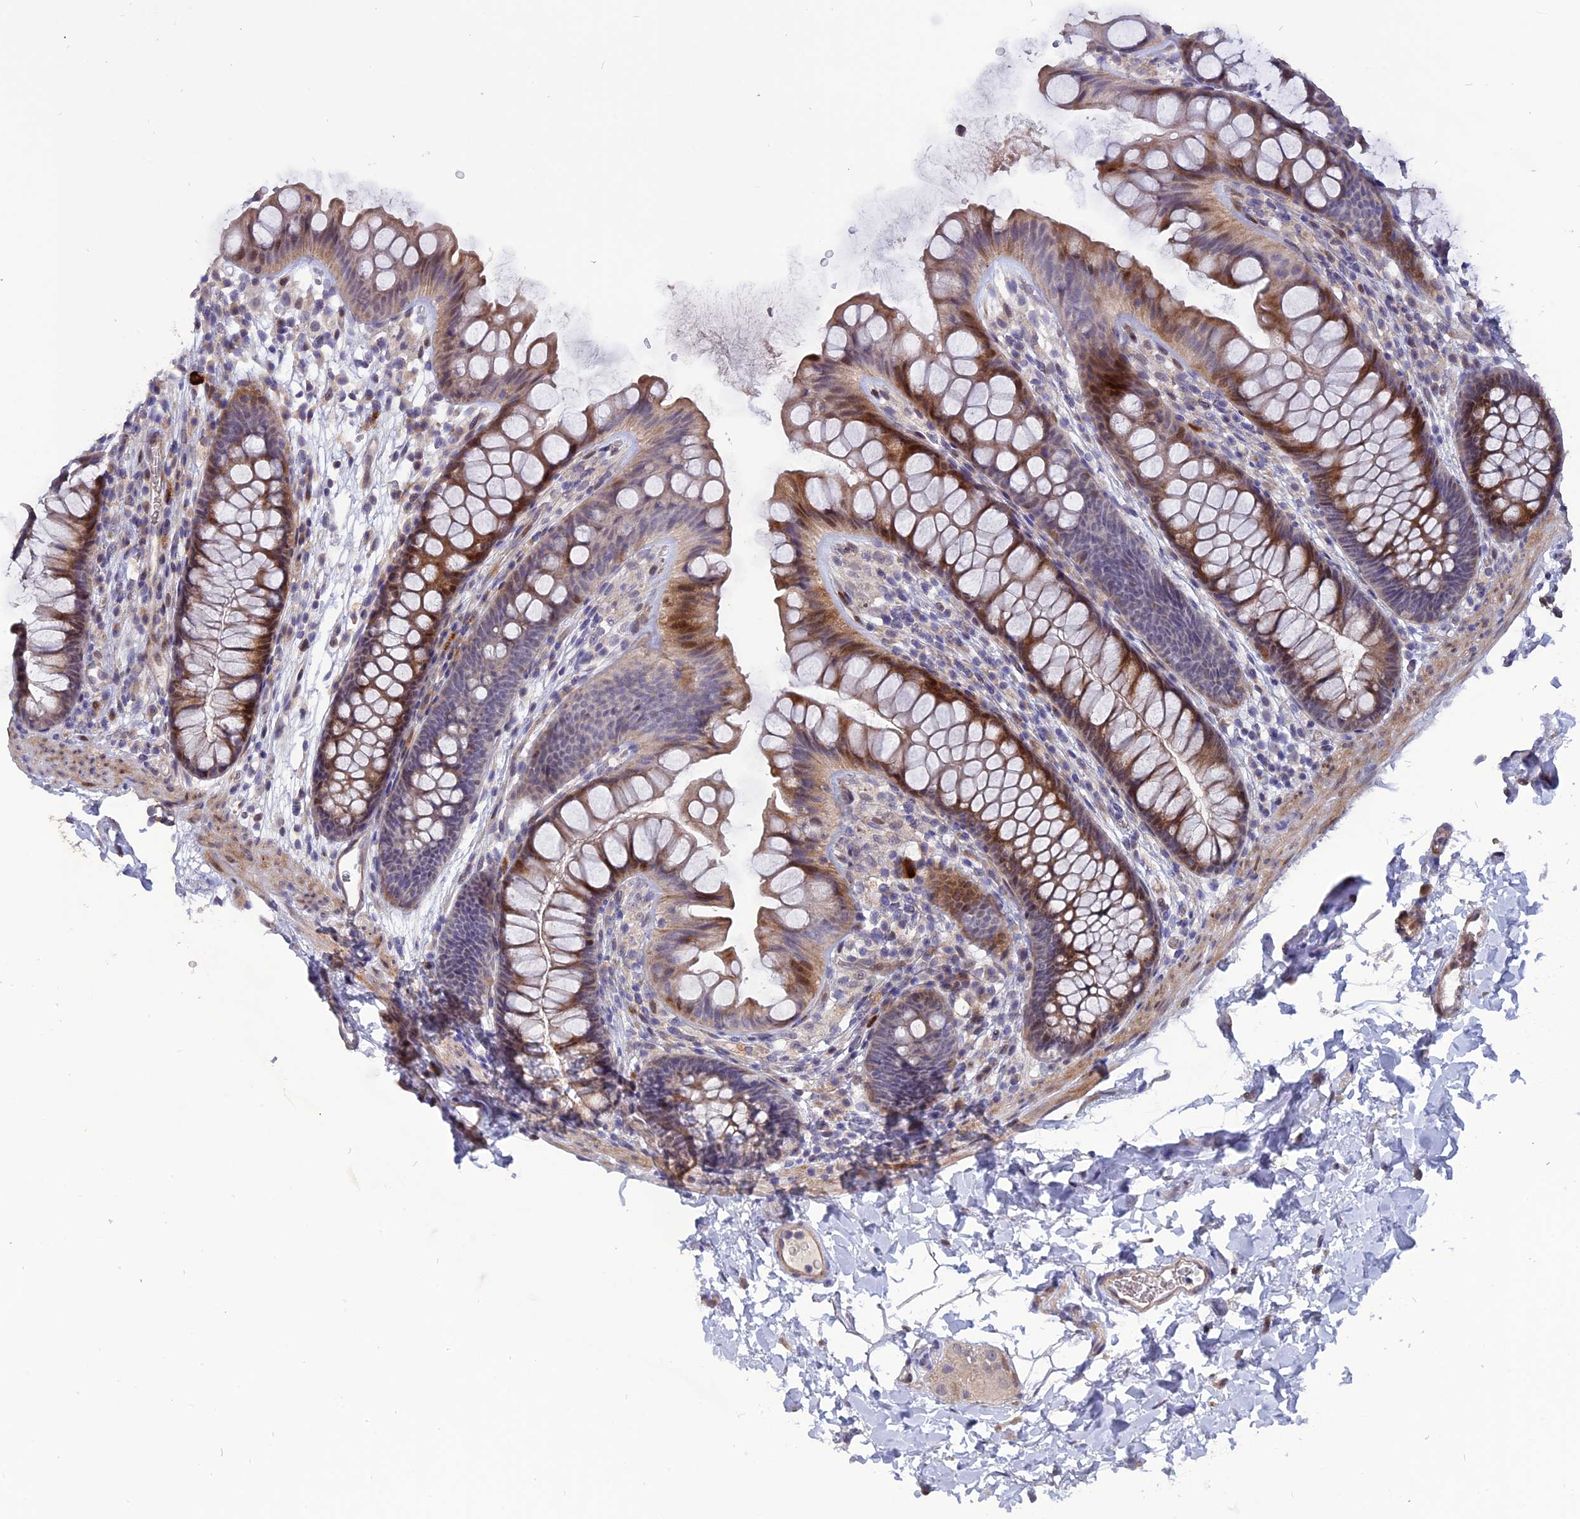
{"staining": {"intensity": "weak", "quantity": "25%-75%", "location": "cytoplasmic/membranous"}, "tissue": "colon", "cell_type": "Endothelial cells", "image_type": "normal", "snomed": [{"axis": "morphology", "description": "Normal tissue, NOS"}, {"axis": "topography", "description": "Colon"}], "caption": "Human colon stained with a brown dye demonstrates weak cytoplasmic/membranous positive expression in approximately 25%-75% of endothelial cells.", "gene": "TMEM263", "patient": {"sex": "female", "age": 62}}